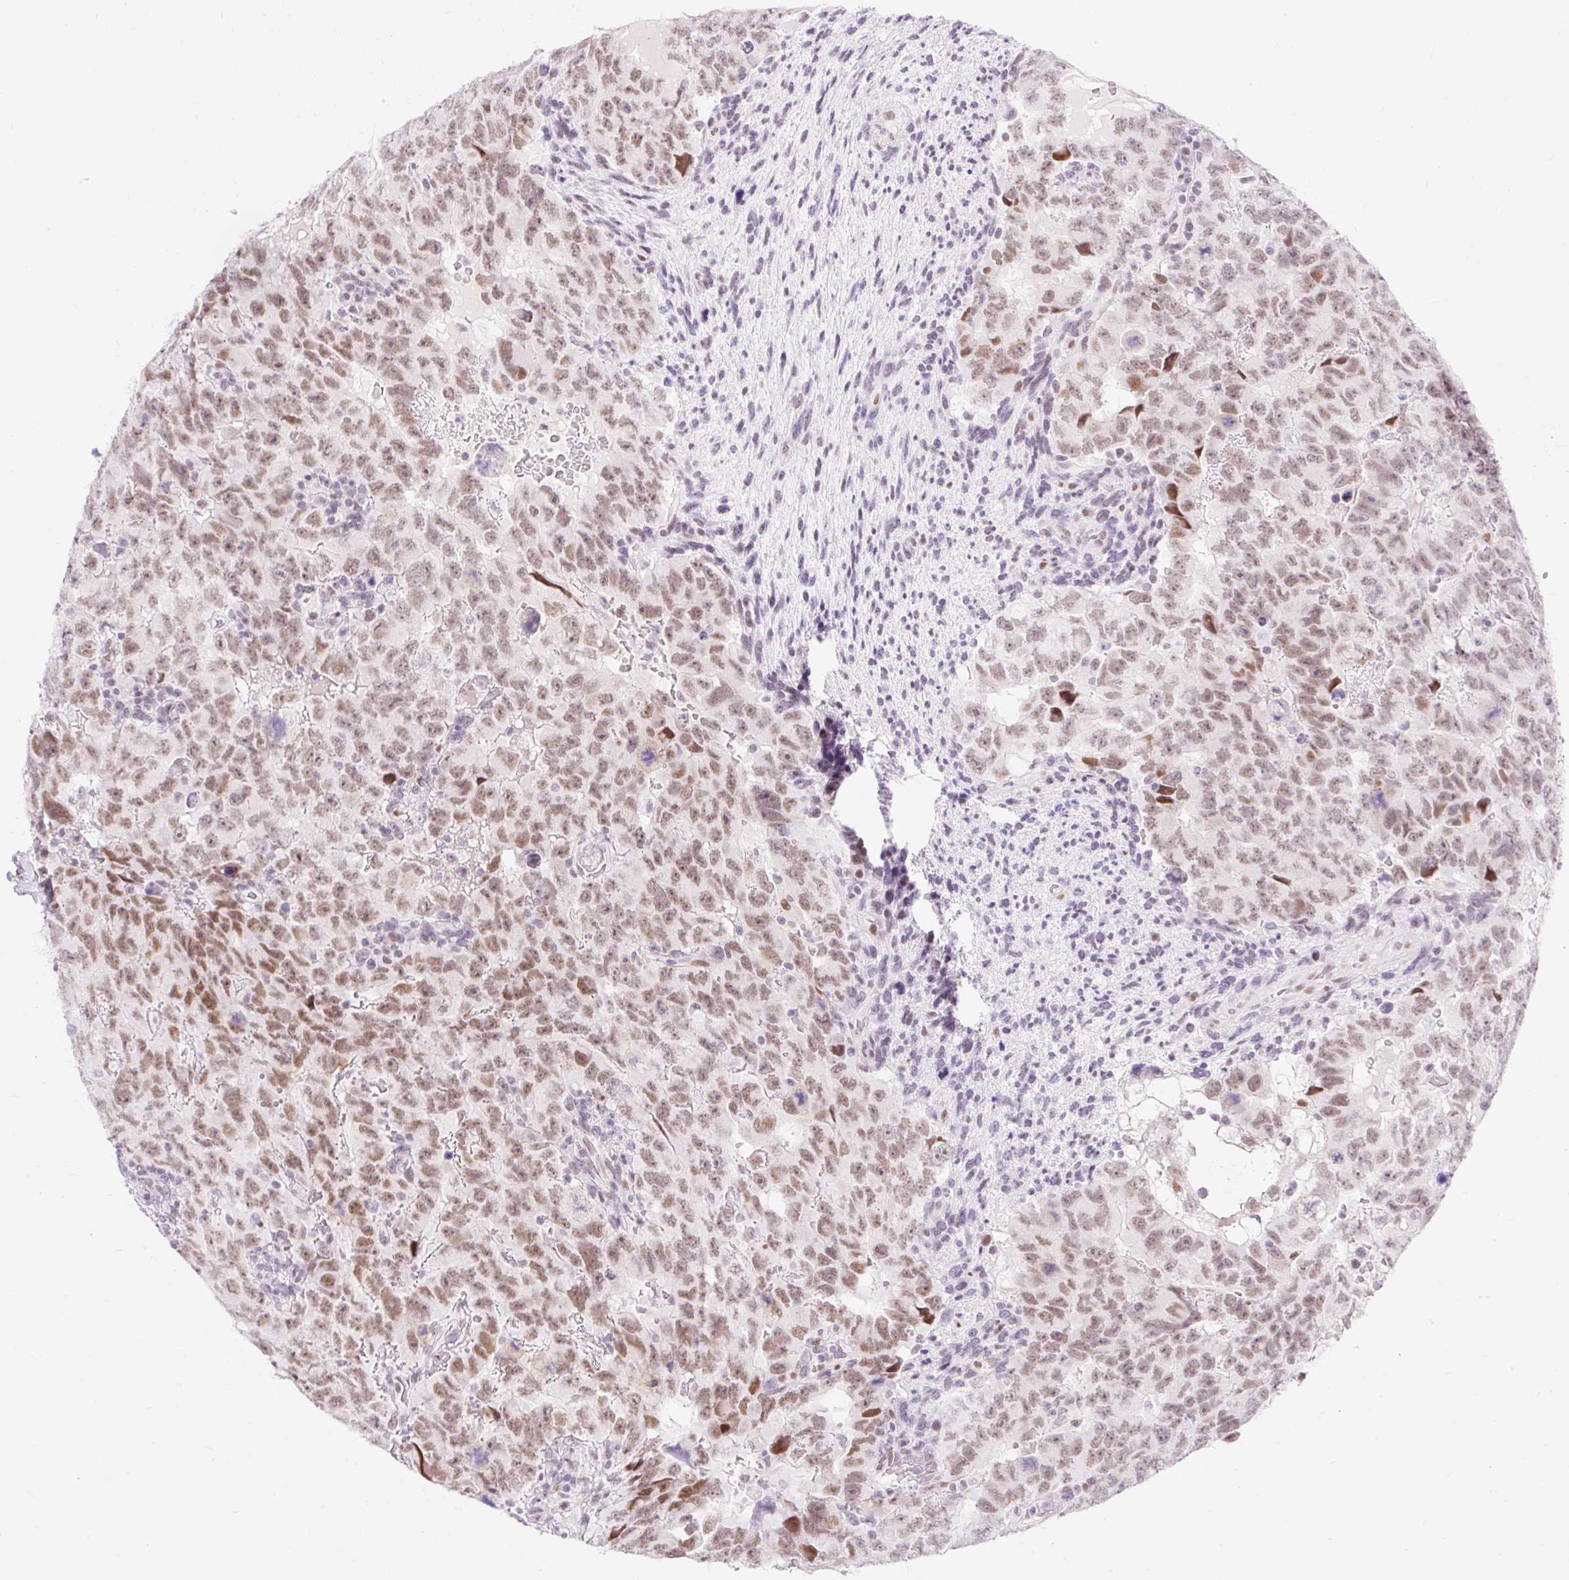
{"staining": {"intensity": "moderate", "quantity": ">75%", "location": "nuclear"}, "tissue": "testis cancer", "cell_type": "Tumor cells", "image_type": "cancer", "snomed": [{"axis": "morphology", "description": "Carcinoma, Embryonal, NOS"}, {"axis": "topography", "description": "Testis"}], "caption": "Protein staining of testis cancer tissue reveals moderate nuclear staining in about >75% of tumor cells.", "gene": "H2BW1", "patient": {"sex": "male", "age": 24}}